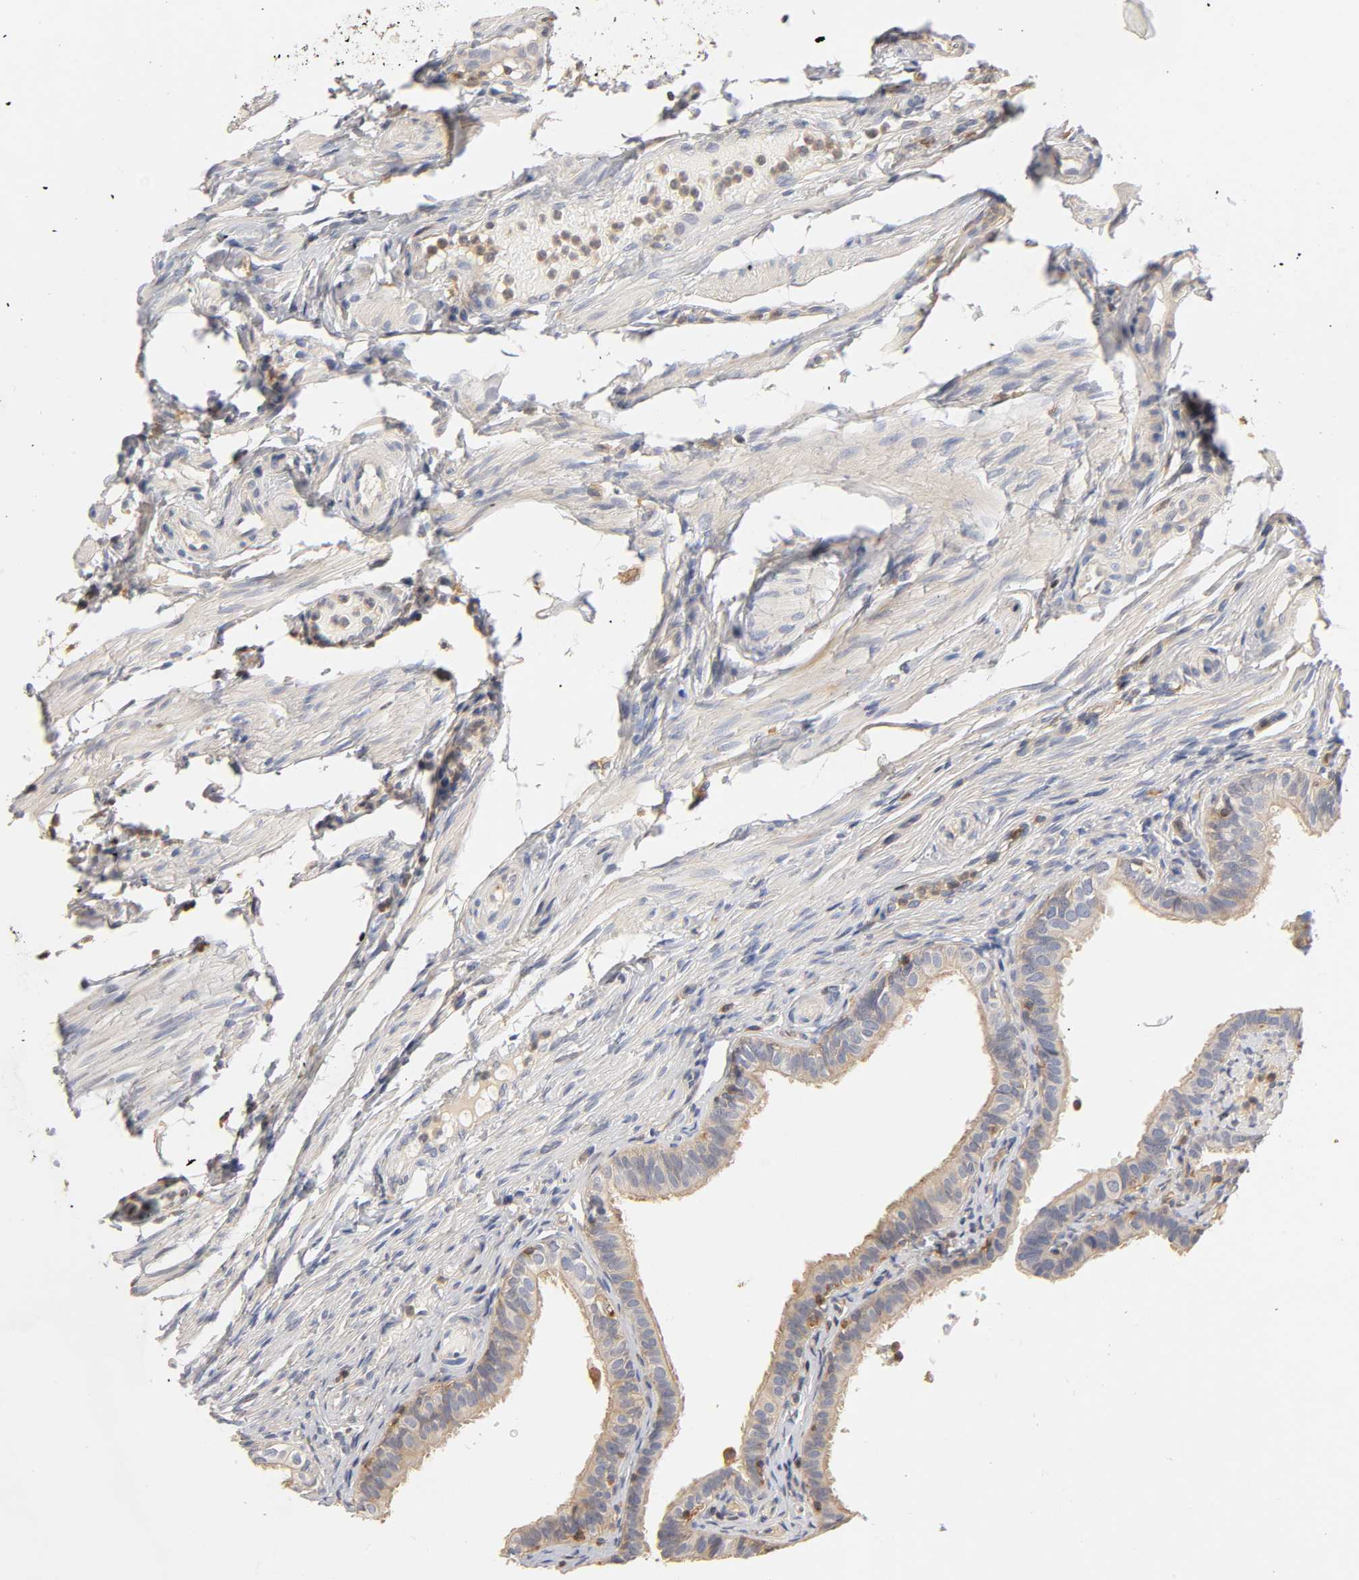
{"staining": {"intensity": "weak", "quantity": ">75%", "location": "cytoplasmic/membranous"}, "tissue": "fallopian tube", "cell_type": "Glandular cells", "image_type": "normal", "snomed": [{"axis": "morphology", "description": "Normal tissue, NOS"}, {"axis": "morphology", "description": "Dermoid, NOS"}, {"axis": "topography", "description": "Fallopian tube"}], "caption": "Immunohistochemistry of normal fallopian tube demonstrates low levels of weak cytoplasmic/membranous positivity in approximately >75% of glandular cells.", "gene": "RHOA", "patient": {"sex": "female", "age": 33}}